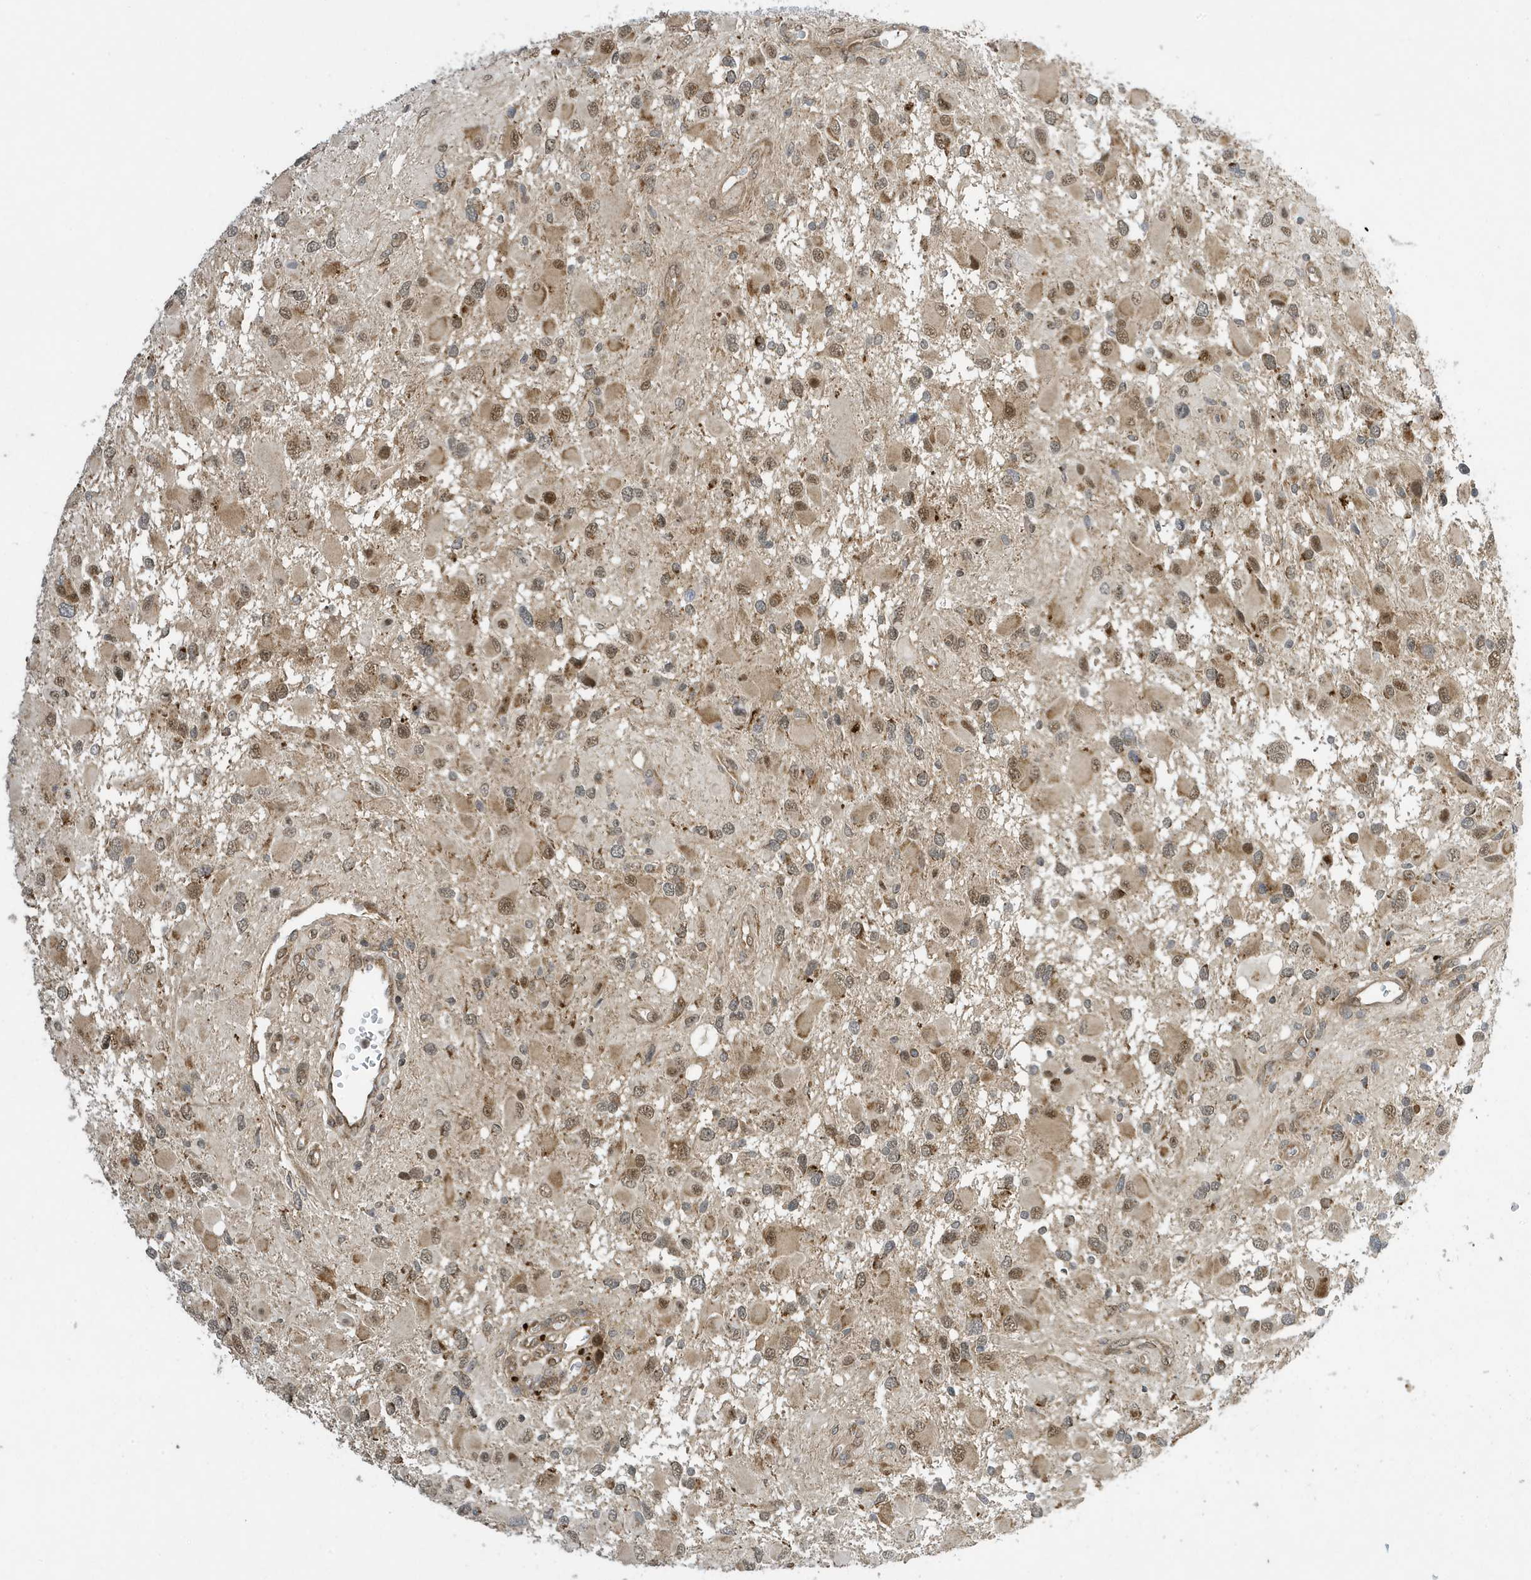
{"staining": {"intensity": "moderate", "quantity": "25%-75%", "location": "cytoplasmic/membranous,nuclear"}, "tissue": "glioma", "cell_type": "Tumor cells", "image_type": "cancer", "snomed": [{"axis": "morphology", "description": "Glioma, malignant, High grade"}, {"axis": "topography", "description": "Brain"}], "caption": "This image displays immunohistochemistry (IHC) staining of human malignant high-grade glioma, with medium moderate cytoplasmic/membranous and nuclear staining in approximately 25%-75% of tumor cells.", "gene": "NCOA7", "patient": {"sex": "male", "age": 53}}